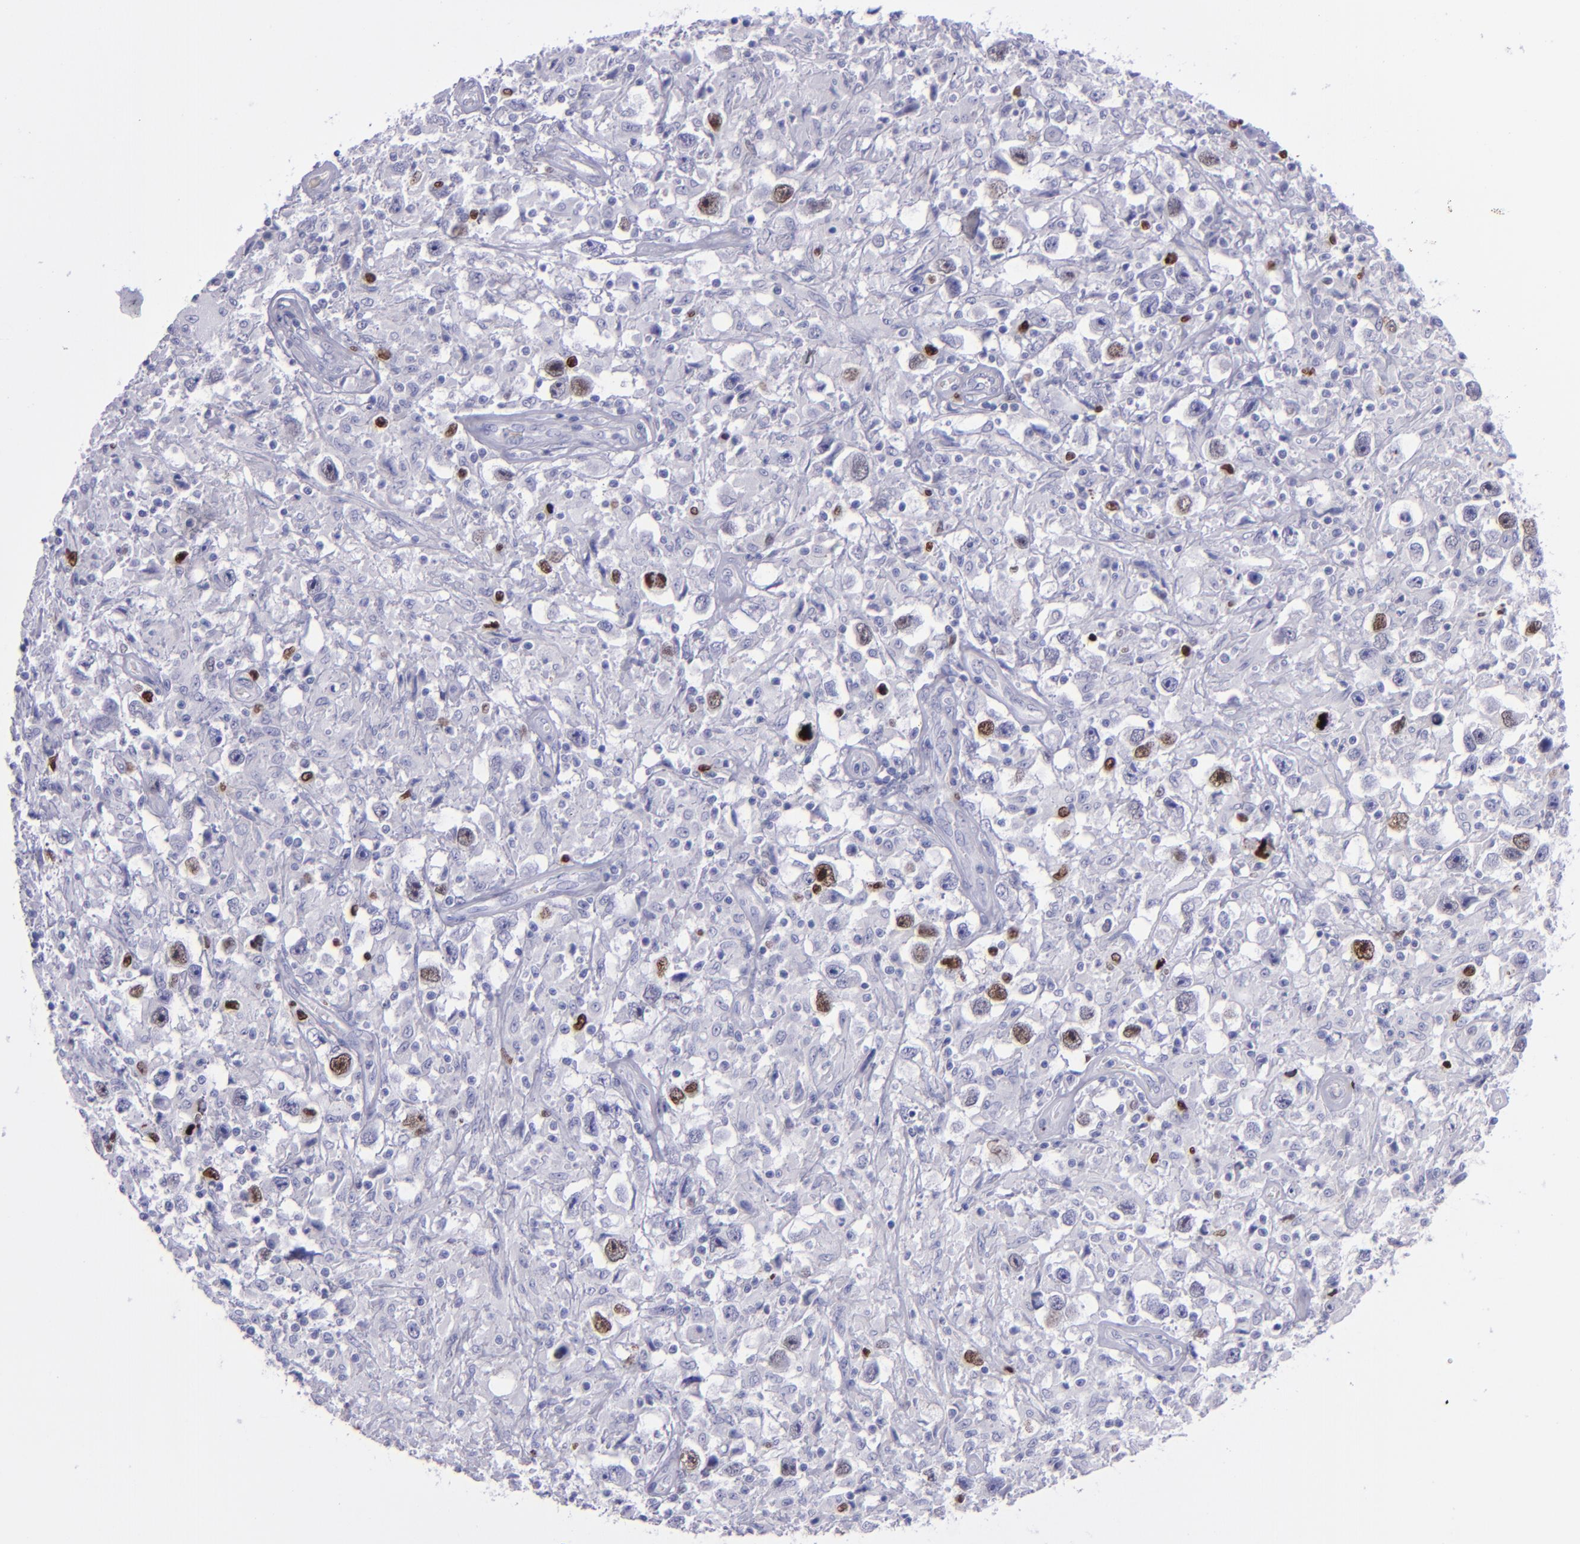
{"staining": {"intensity": "strong", "quantity": "<25%", "location": "nuclear"}, "tissue": "testis cancer", "cell_type": "Tumor cells", "image_type": "cancer", "snomed": [{"axis": "morphology", "description": "Seminoma, NOS"}, {"axis": "topography", "description": "Testis"}], "caption": "DAB (3,3'-diaminobenzidine) immunohistochemical staining of testis cancer demonstrates strong nuclear protein staining in approximately <25% of tumor cells.", "gene": "TOP2A", "patient": {"sex": "male", "age": 34}}